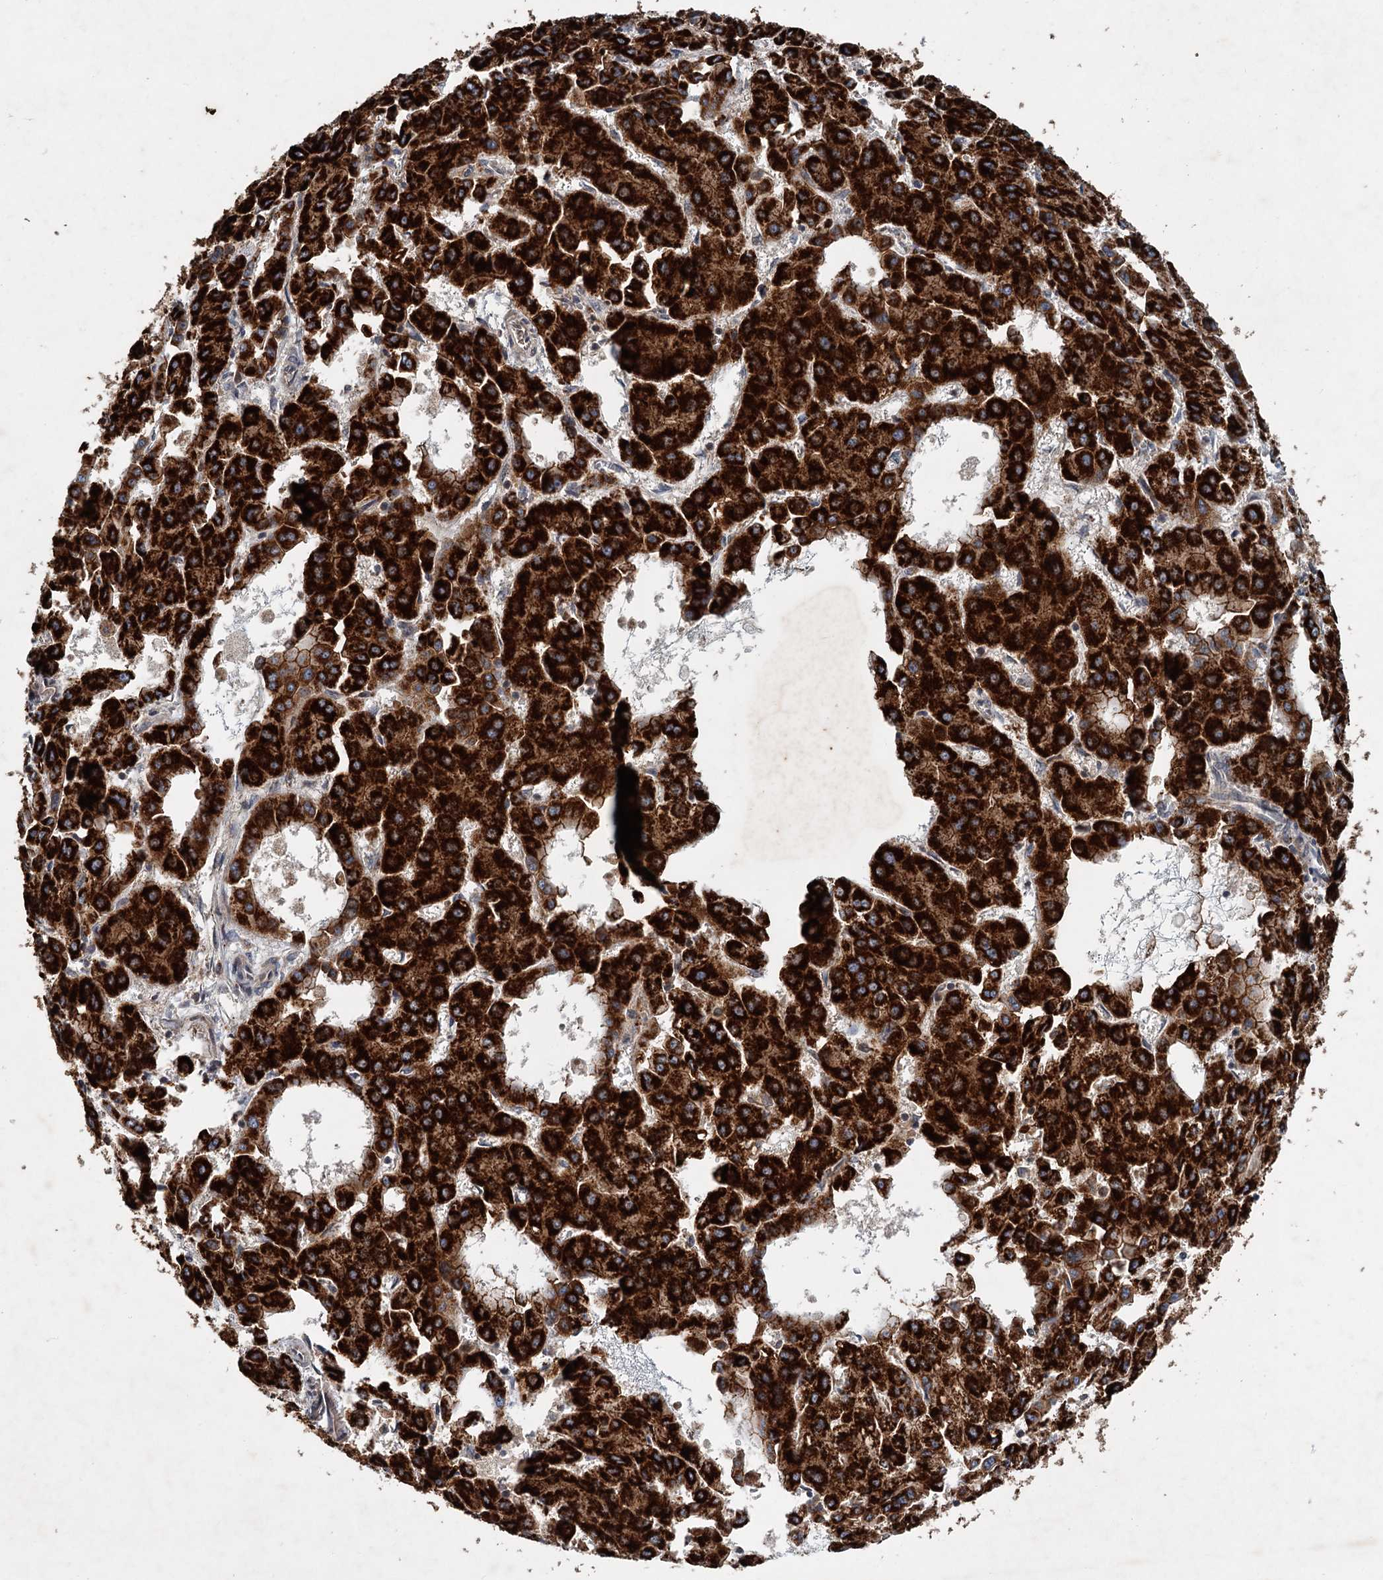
{"staining": {"intensity": "strong", "quantity": ">75%", "location": "cytoplasmic/membranous"}, "tissue": "liver cancer", "cell_type": "Tumor cells", "image_type": "cancer", "snomed": [{"axis": "morphology", "description": "Carcinoma, Hepatocellular, NOS"}, {"axis": "topography", "description": "Liver"}], "caption": "Hepatocellular carcinoma (liver) stained with IHC displays strong cytoplasmic/membranous expression in approximately >75% of tumor cells. The staining is performed using DAB (3,3'-diaminobenzidine) brown chromogen to label protein expression. The nuclei are counter-stained blue using hematoxylin.", "gene": "N4BP2L2", "patient": {"sex": "male", "age": 47}}